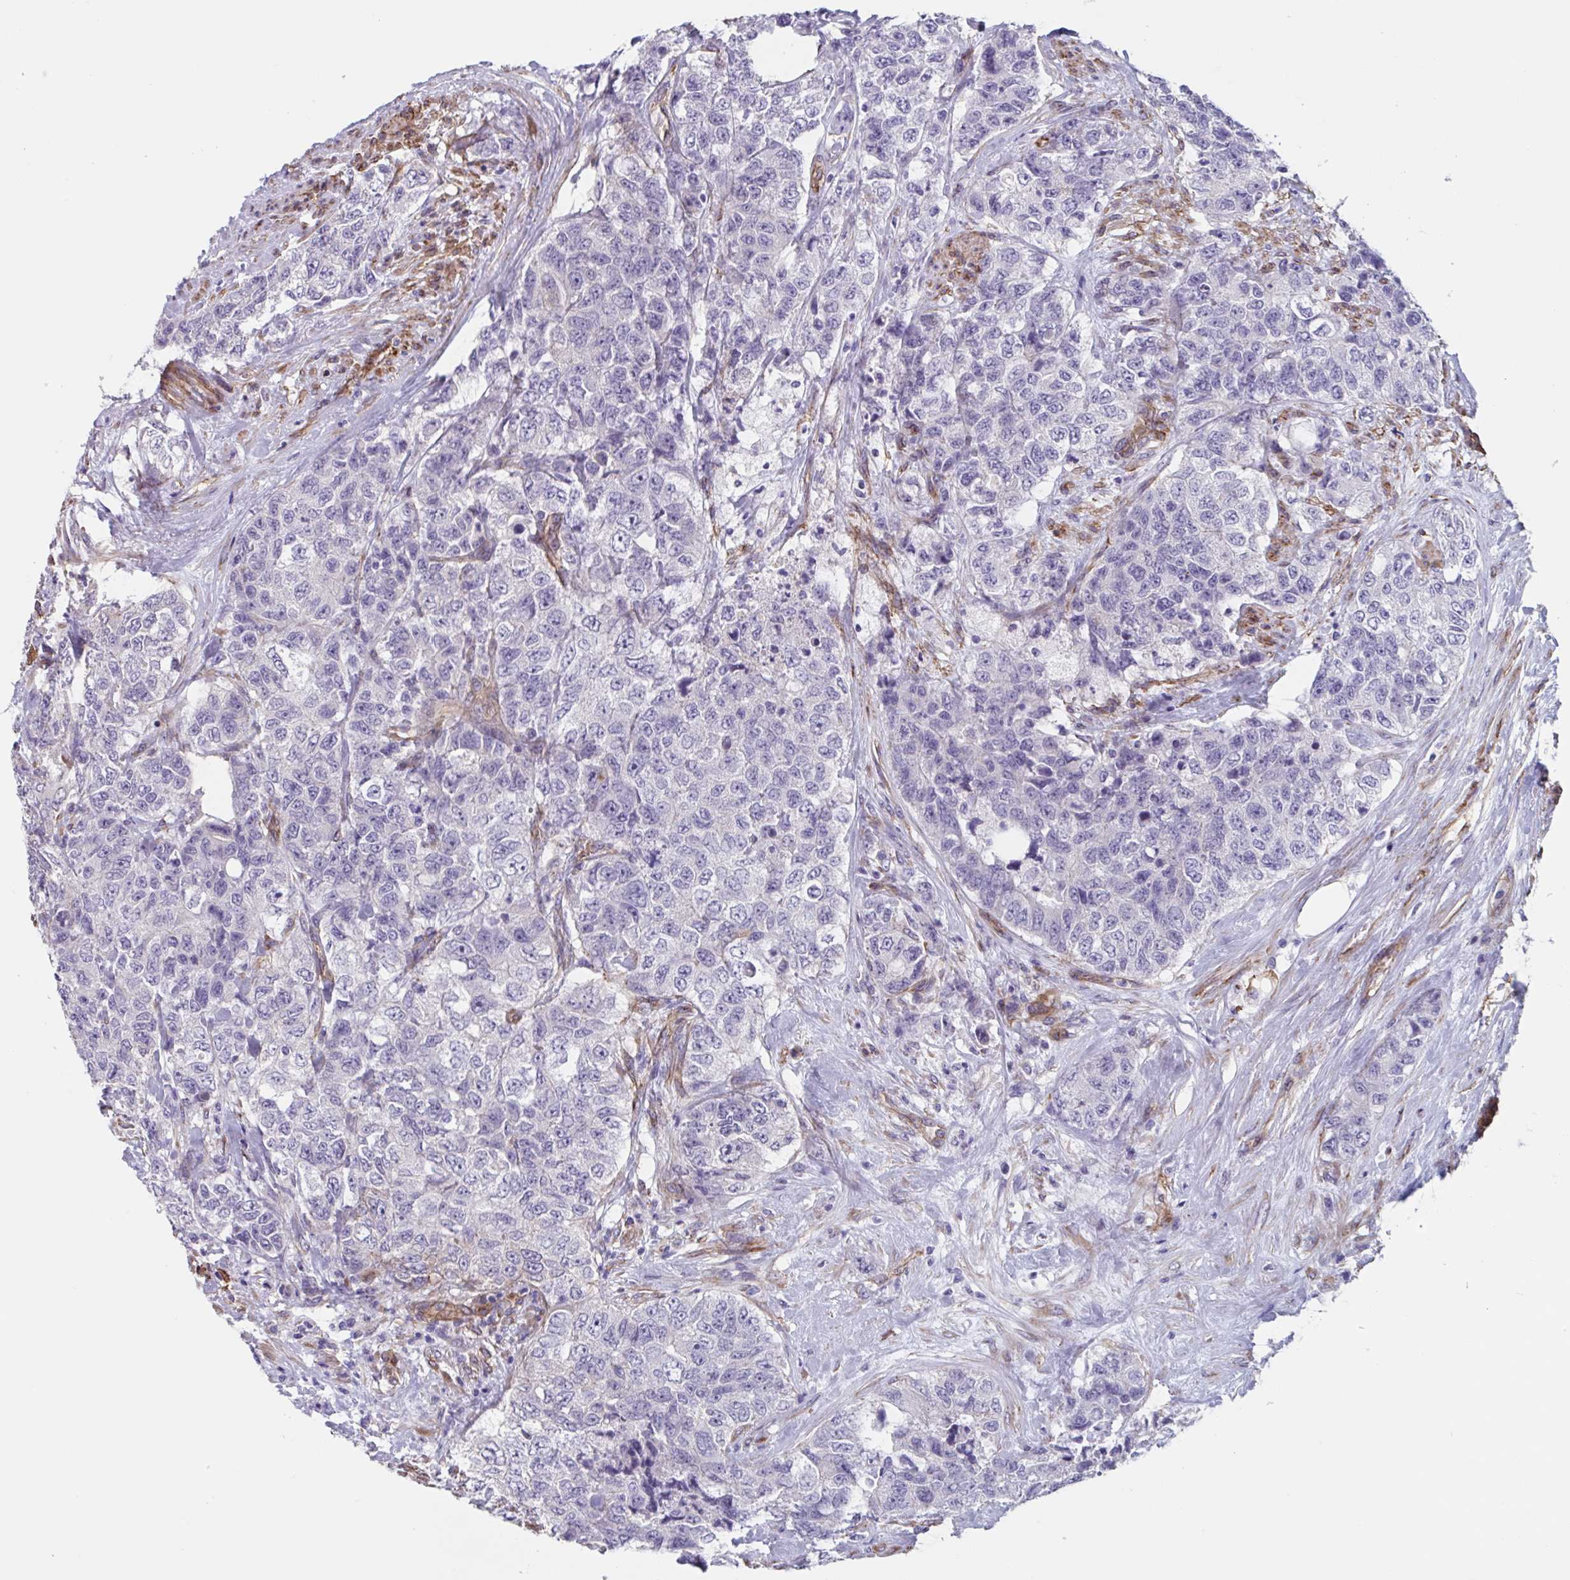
{"staining": {"intensity": "negative", "quantity": "none", "location": "none"}, "tissue": "urothelial cancer", "cell_type": "Tumor cells", "image_type": "cancer", "snomed": [{"axis": "morphology", "description": "Urothelial carcinoma, High grade"}, {"axis": "topography", "description": "Urinary bladder"}], "caption": "High-grade urothelial carcinoma was stained to show a protein in brown. There is no significant expression in tumor cells.", "gene": "CITED4", "patient": {"sex": "female", "age": 78}}